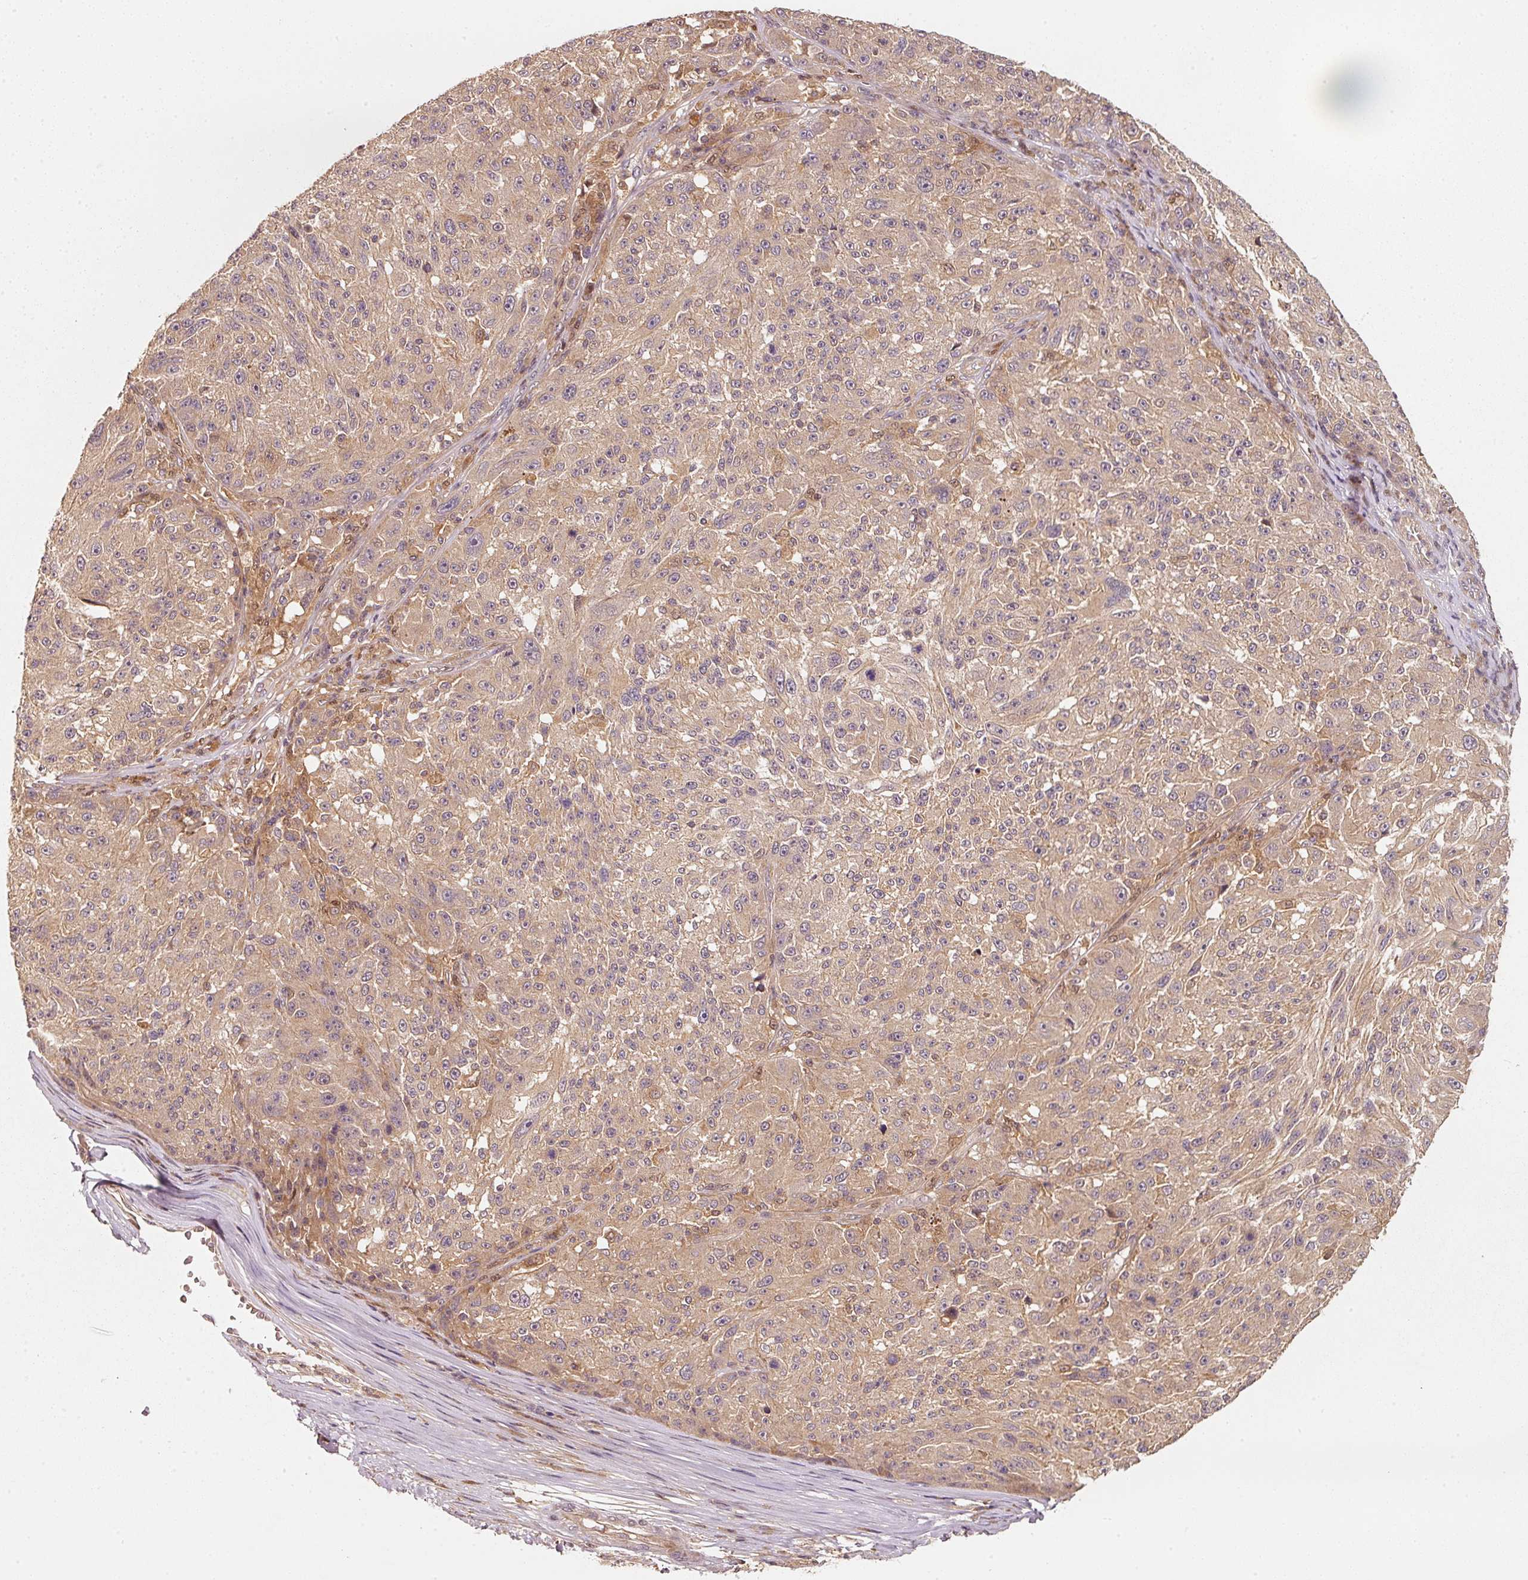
{"staining": {"intensity": "weak", "quantity": ">75%", "location": "cytoplasmic/membranous"}, "tissue": "melanoma", "cell_type": "Tumor cells", "image_type": "cancer", "snomed": [{"axis": "morphology", "description": "Malignant melanoma, NOS"}, {"axis": "topography", "description": "Skin"}], "caption": "IHC of malignant melanoma displays low levels of weak cytoplasmic/membranous positivity in approximately >75% of tumor cells.", "gene": "RRAS2", "patient": {"sex": "male", "age": 53}}